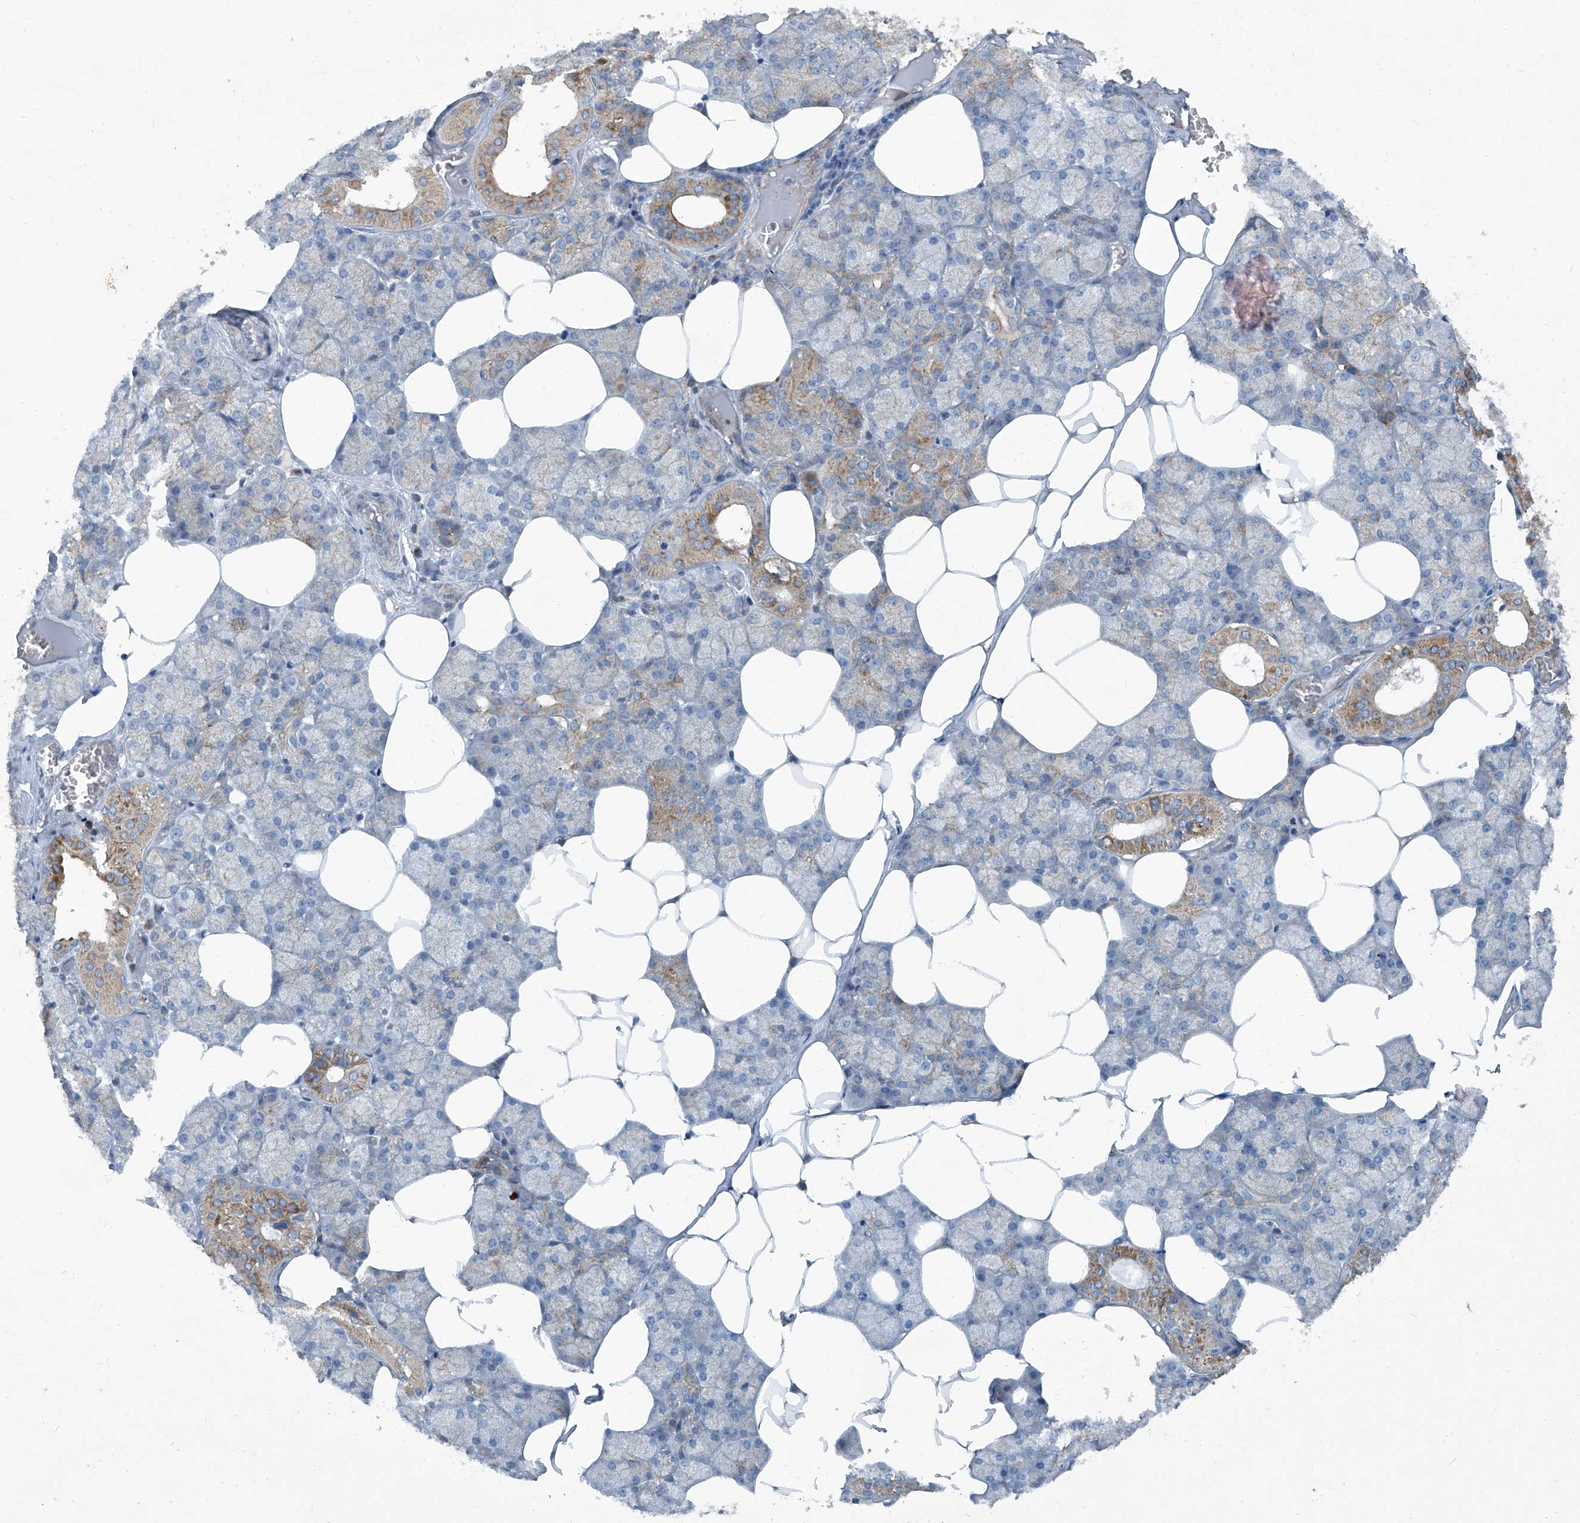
{"staining": {"intensity": "moderate", "quantity": "25%-75%", "location": "cytoplasmic/membranous"}, "tissue": "salivary gland", "cell_type": "Glandular cells", "image_type": "normal", "snomed": [{"axis": "morphology", "description": "Normal tissue, NOS"}, {"axis": "topography", "description": "Salivary gland"}], "caption": "Brown immunohistochemical staining in normal human salivary gland reveals moderate cytoplasmic/membranous staining in approximately 25%-75% of glandular cells.", "gene": "PIGH", "patient": {"sex": "male", "age": 62}}